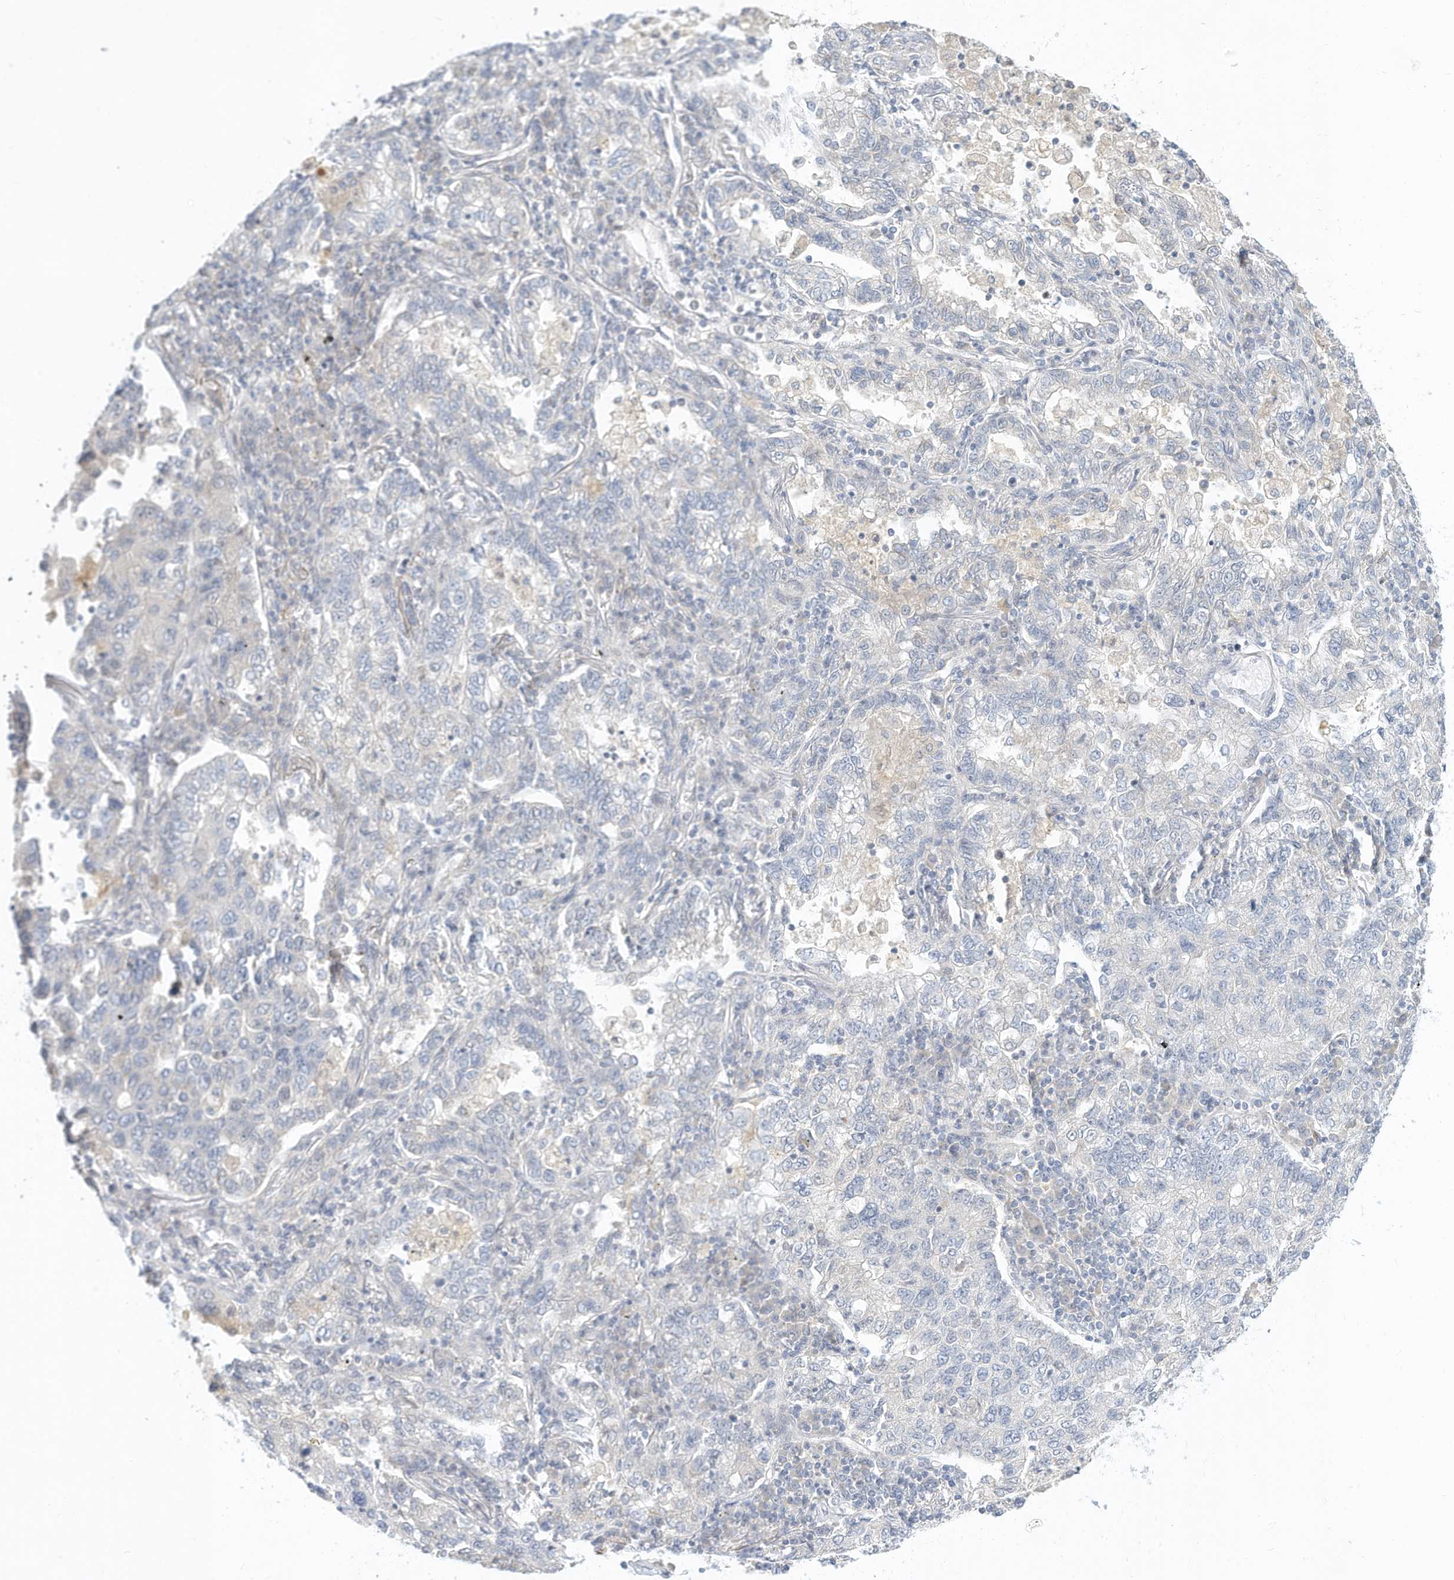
{"staining": {"intensity": "negative", "quantity": "none", "location": "none"}, "tissue": "lung cancer", "cell_type": "Tumor cells", "image_type": "cancer", "snomed": [{"axis": "morphology", "description": "Adenocarcinoma, NOS"}, {"axis": "topography", "description": "Lung"}], "caption": "Micrograph shows no protein staining in tumor cells of adenocarcinoma (lung) tissue.", "gene": "PAK6", "patient": {"sex": "male", "age": 49}}